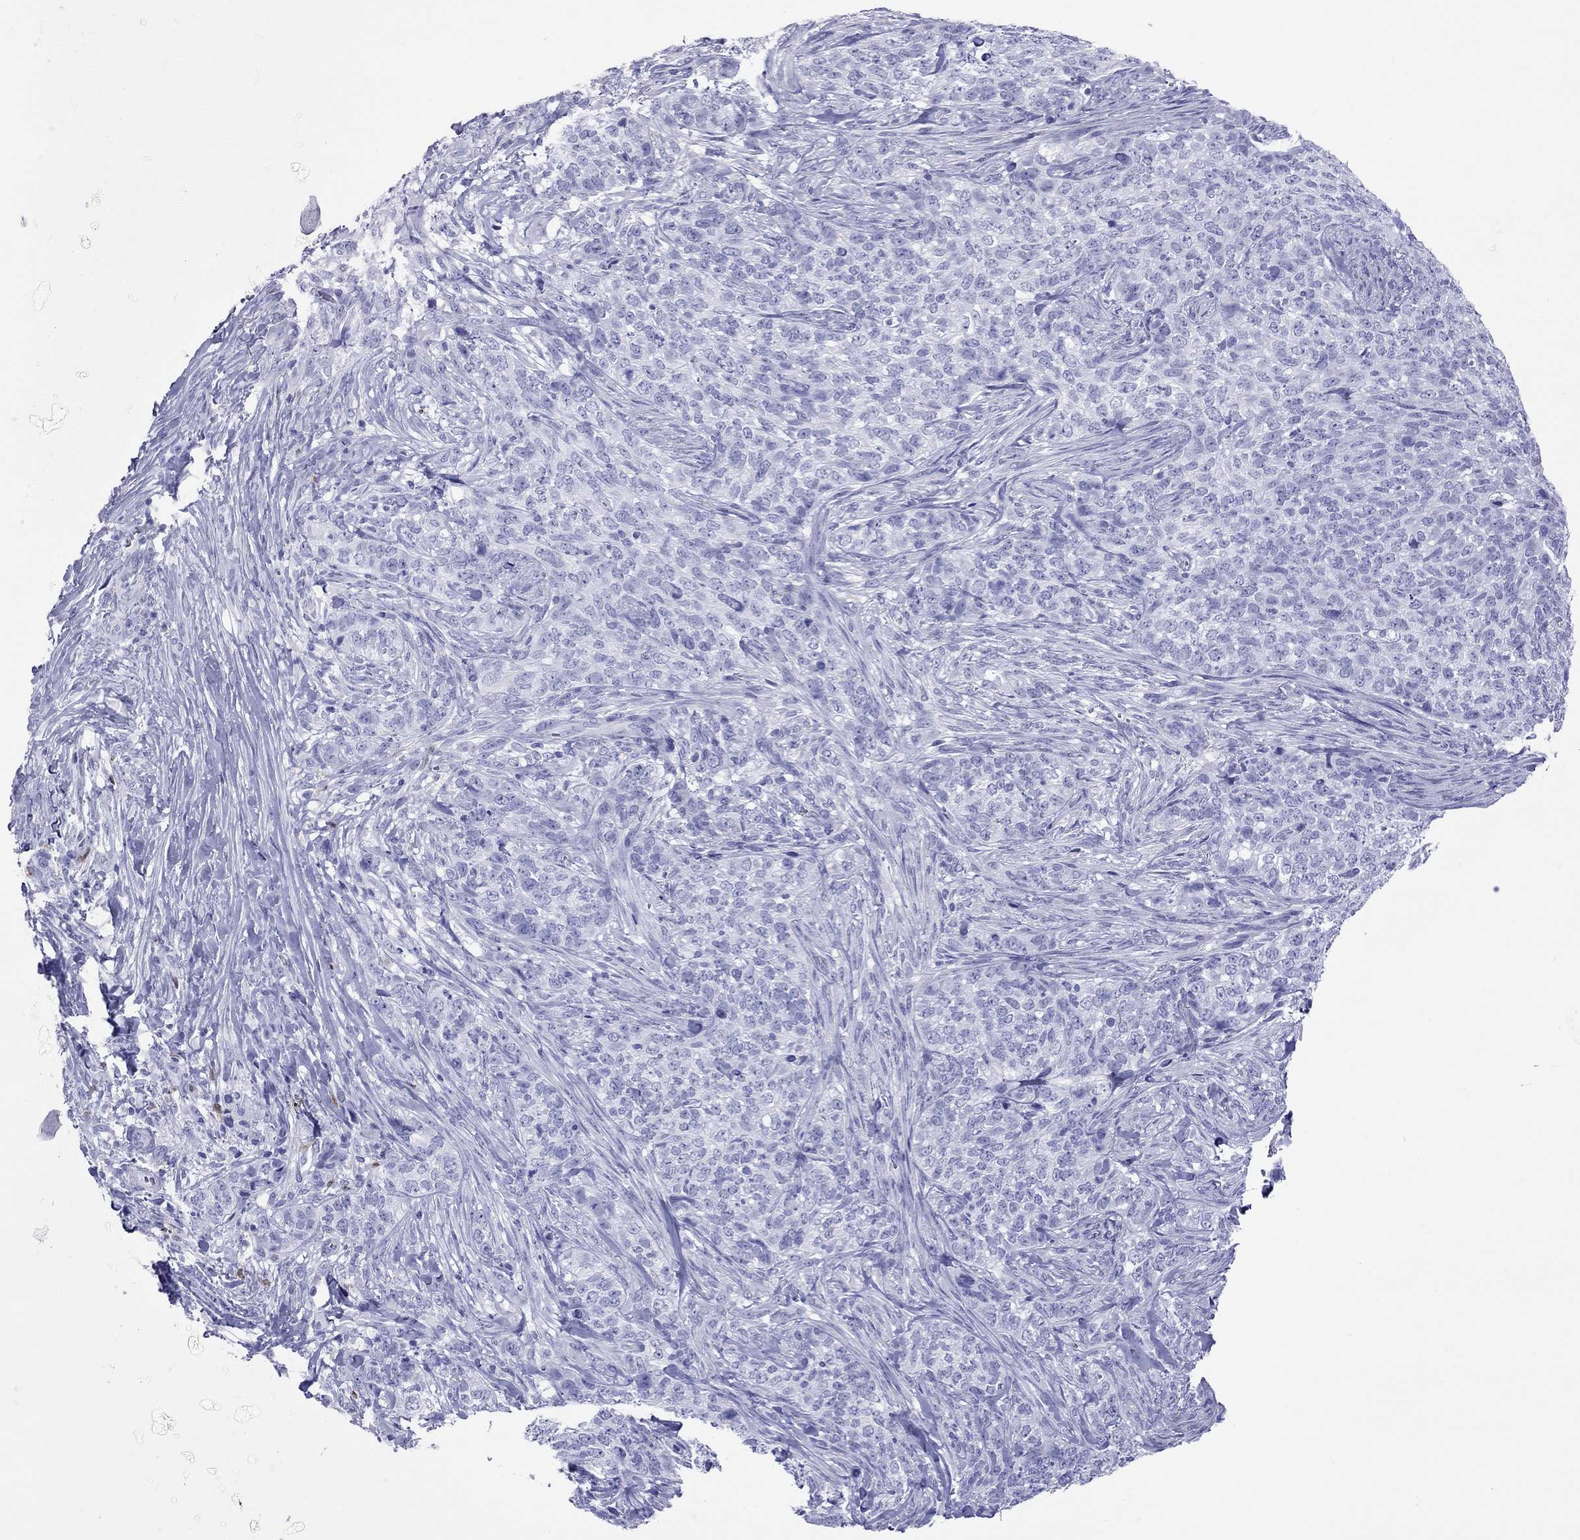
{"staining": {"intensity": "negative", "quantity": "none", "location": "none"}, "tissue": "skin cancer", "cell_type": "Tumor cells", "image_type": "cancer", "snomed": [{"axis": "morphology", "description": "Basal cell carcinoma"}, {"axis": "topography", "description": "Skin"}], "caption": "This is an immunohistochemistry (IHC) image of basal cell carcinoma (skin). There is no expression in tumor cells.", "gene": "SLAMF1", "patient": {"sex": "female", "age": 69}}